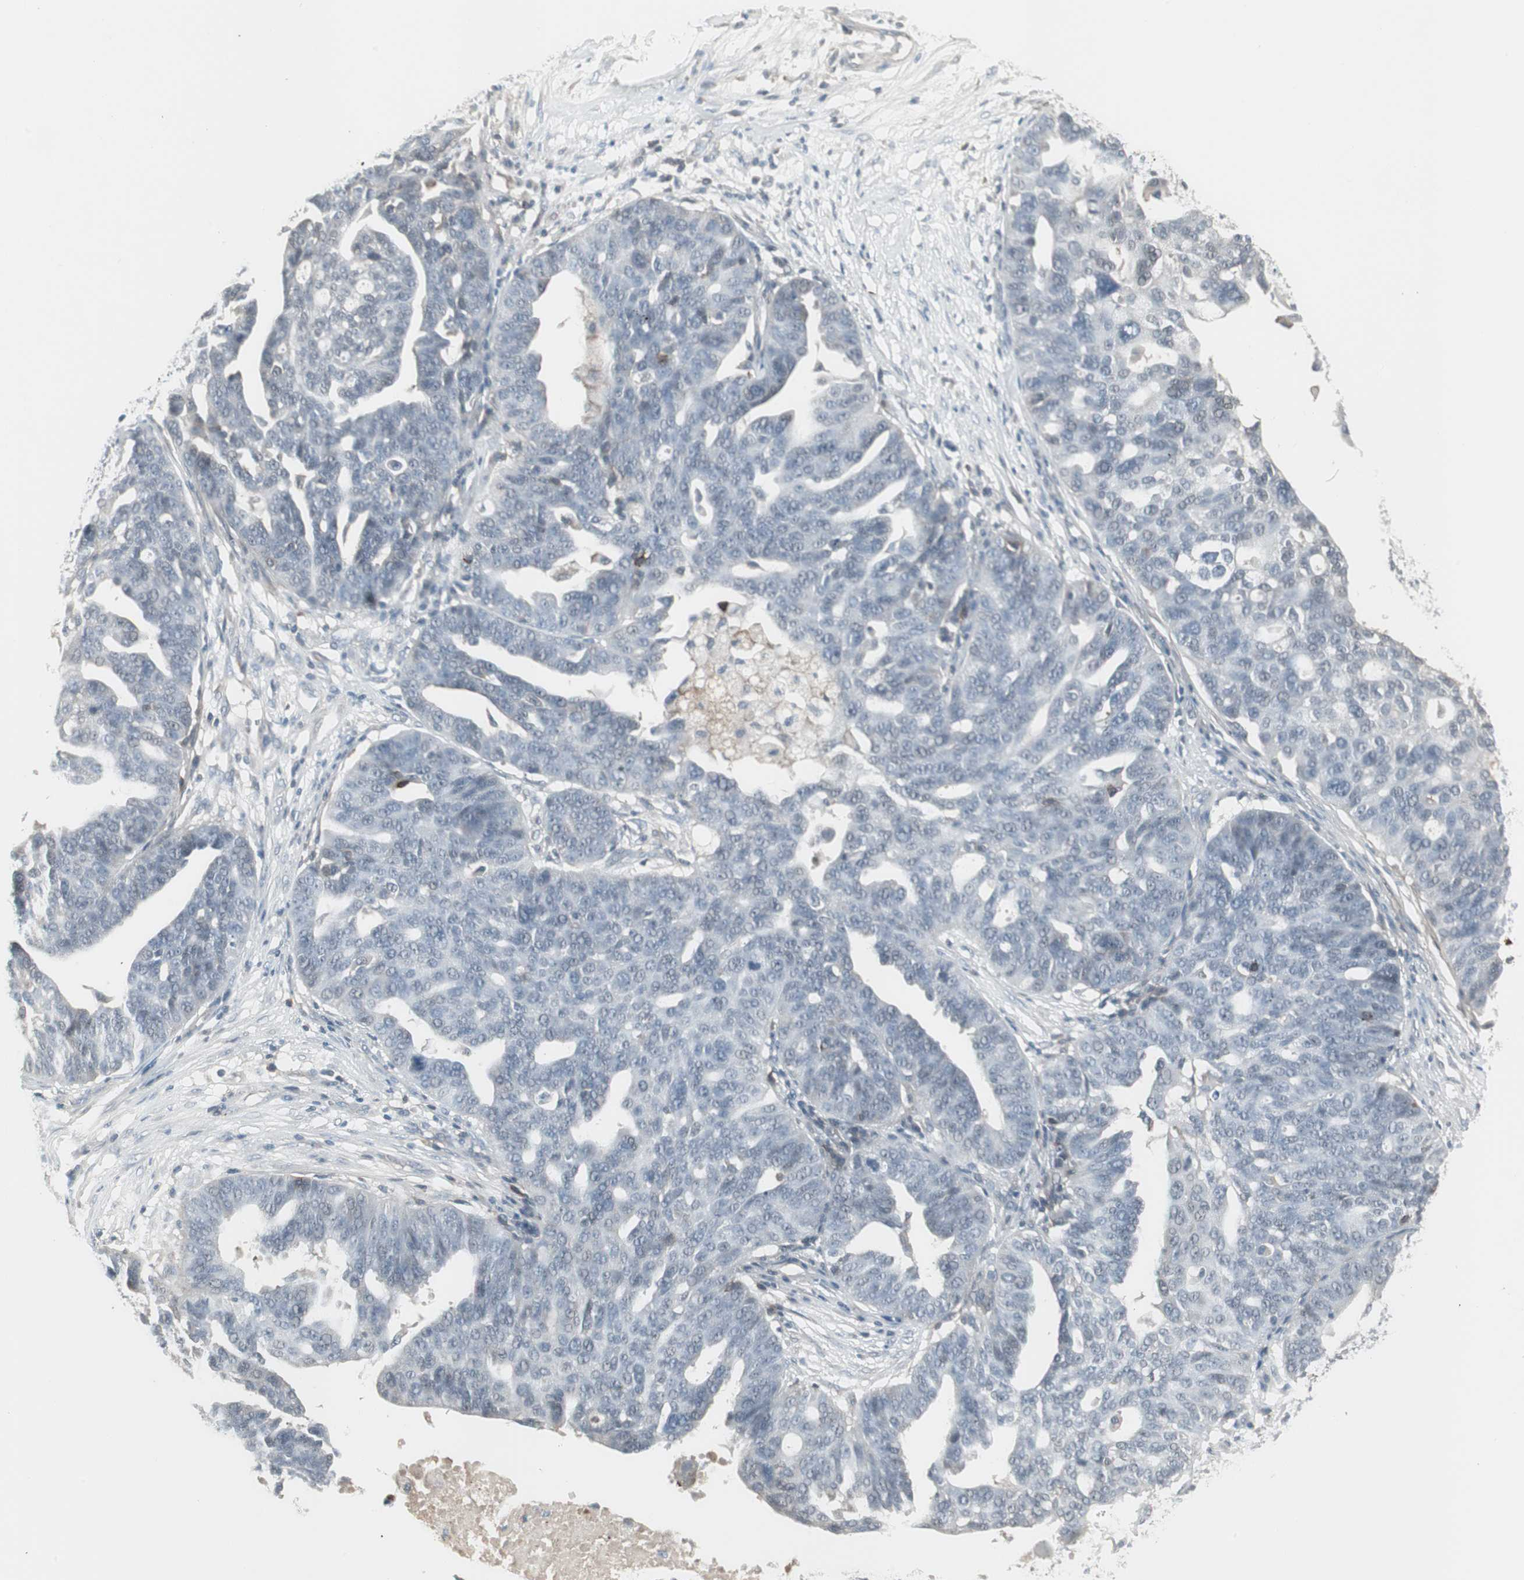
{"staining": {"intensity": "weak", "quantity": "<25%", "location": "nuclear"}, "tissue": "ovarian cancer", "cell_type": "Tumor cells", "image_type": "cancer", "snomed": [{"axis": "morphology", "description": "Cystadenocarcinoma, serous, NOS"}, {"axis": "topography", "description": "Ovary"}], "caption": "Tumor cells show no significant positivity in ovarian serous cystadenocarcinoma.", "gene": "ZSCAN32", "patient": {"sex": "female", "age": 59}}